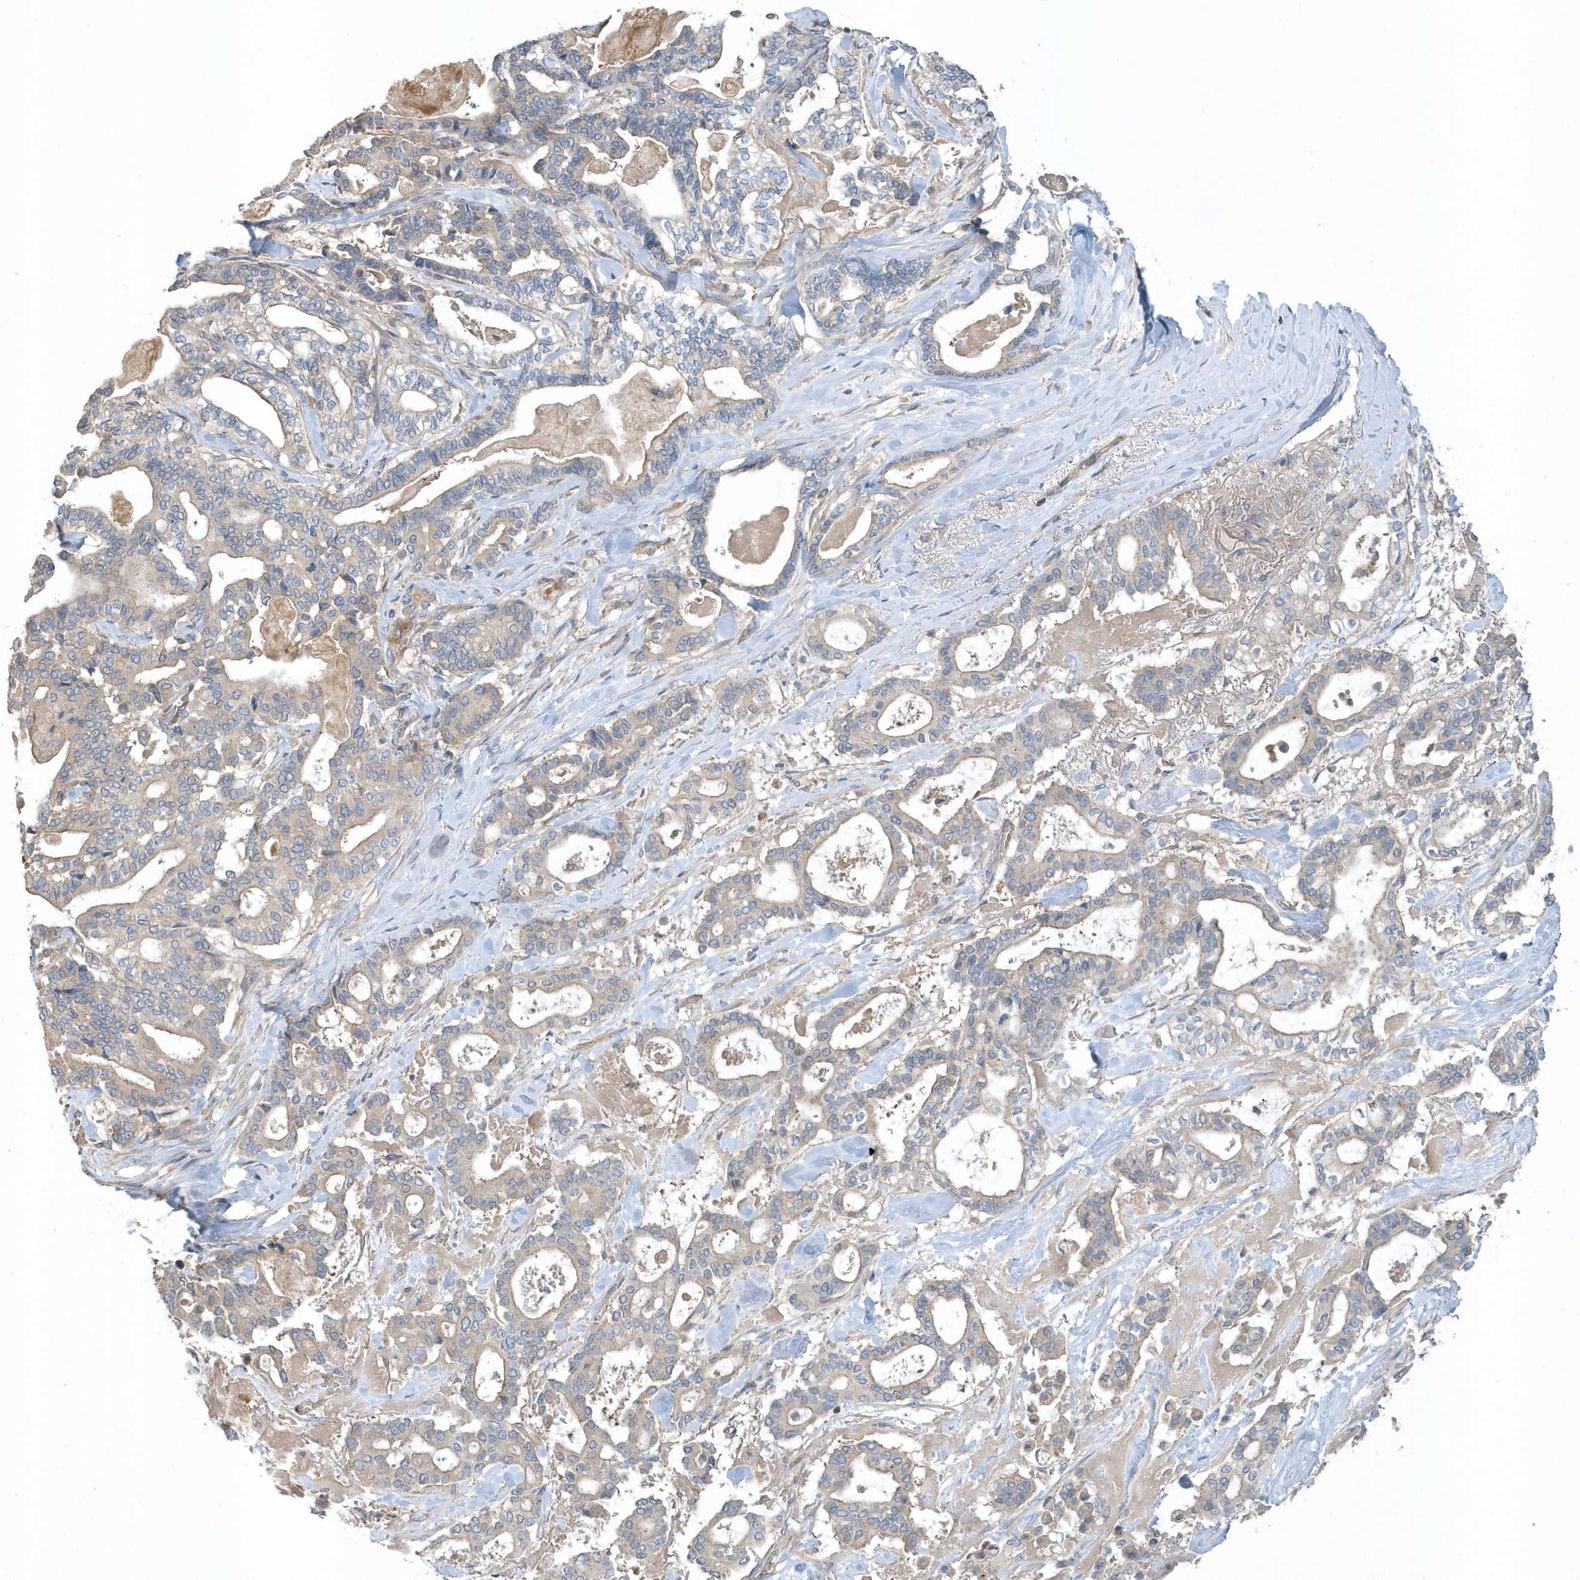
{"staining": {"intensity": "weak", "quantity": "<25%", "location": "cytoplasmic/membranous"}, "tissue": "pancreatic cancer", "cell_type": "Tumor cells", "image_type": "cancer", "snomed": [{"axis": "morphology", "description": "Adenocarcinoma, NOS"}, {"axis": "topography", "description": "Pancreas"}], "caption": "A high-resolution micrograph shows IHC staining of adenocarcinoma (pancreatic), which reveals no significant staining in tumor cells.", "gene": "USP53", "patient": {"sex": "male", "age": 63}}